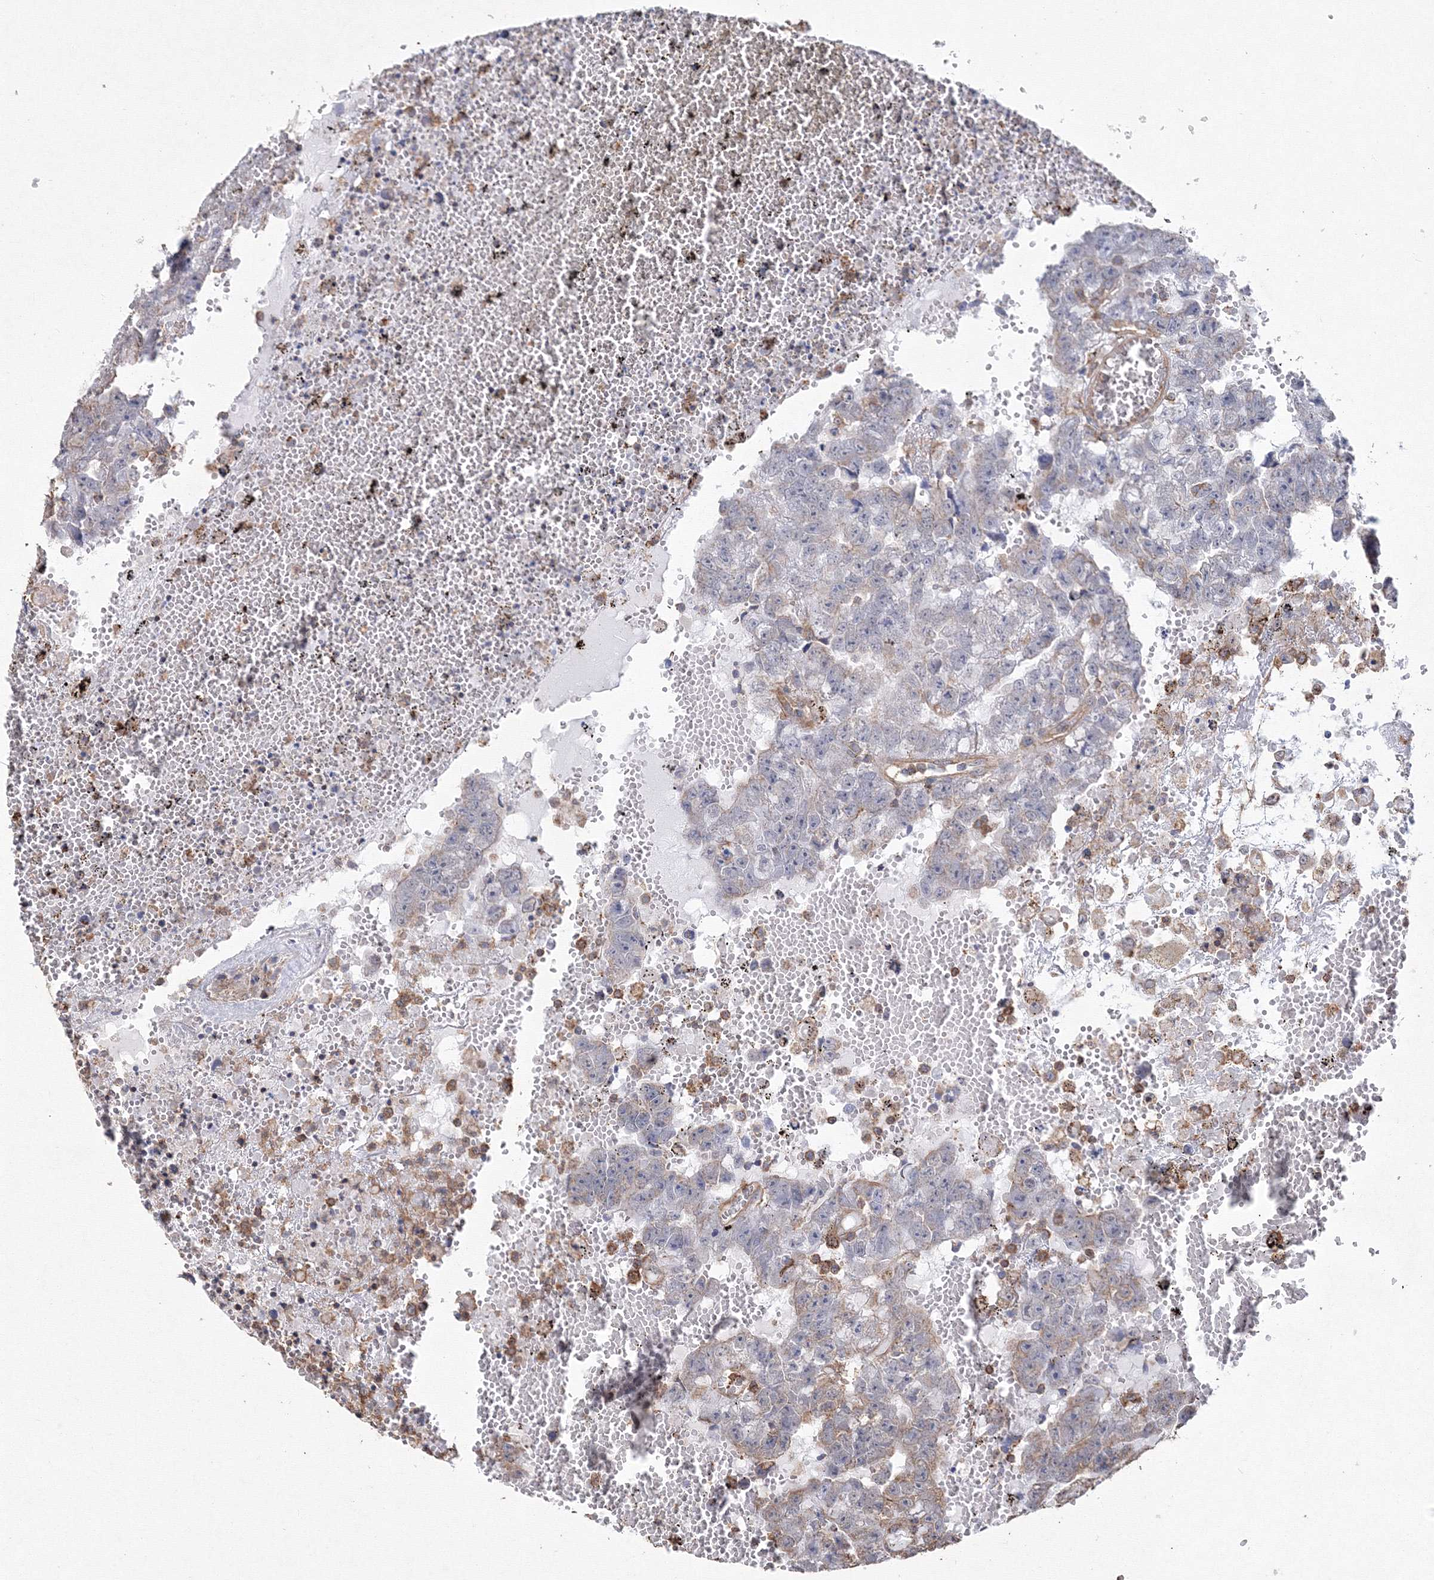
{"staining": {"intensity": "negative", "quantity": "none", "location": "none"}, "tissue": "testis cancer", "cell_type": "Tumor cells", "image_type": "cancer", "snomed": [{"axis": "morphology", "description": "Carcinoma, Embryonal, NOS"}, {"axis": "topography", "description": "Testis"}], "caption": "The histopathology image exhibits no significant expression in tumor cells of testis cancer (embryonal carcinoma).", "gene": "TMEM139", "patient": {"sex": "male", "age": 25}}